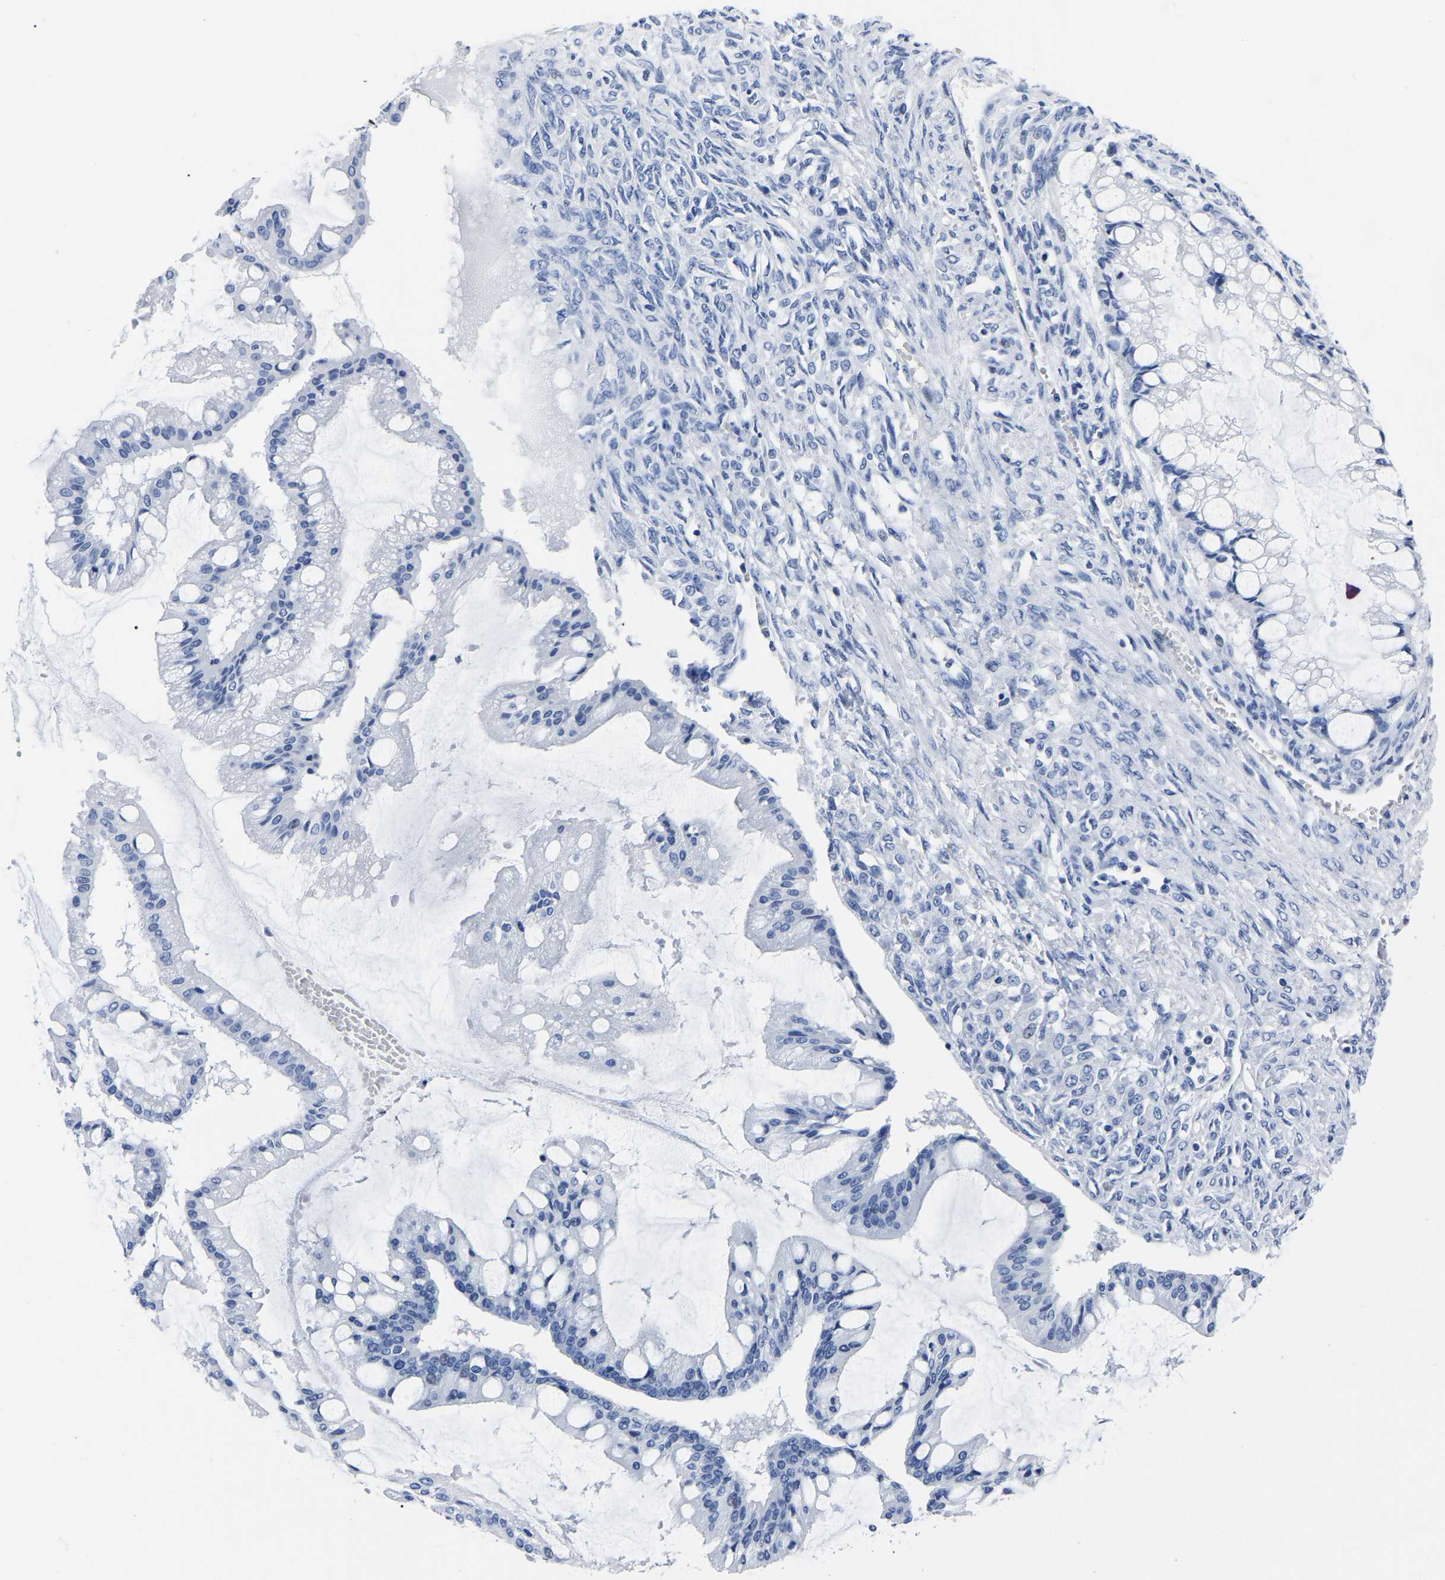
{"staining": {"intensity": "negative", "quantity": "none", "location": "none"}, "tissue": "ovarian cancer", "cell_type": "Tumor cells", "image_type": "cancer", "snomed": [{"axis": "morphology", "description": "Cystadenocarcinoma, mucinous, NOS"}, {"axis": "topography", "description": "Ovary"}], "caption": "High power microscopy histopathology image of an IHC photomicrograph of ovarian mucinous cystadenocarcinoma, revealing no significant staining in tumor cells. Brightfield microscopy of immunohistochemistry (IHC) stained with DAB (brown) and hematoxylin (blue), captured at high magnification.", "gene": "IMPG2", "patient": {"sex": "female", "age": 73}}